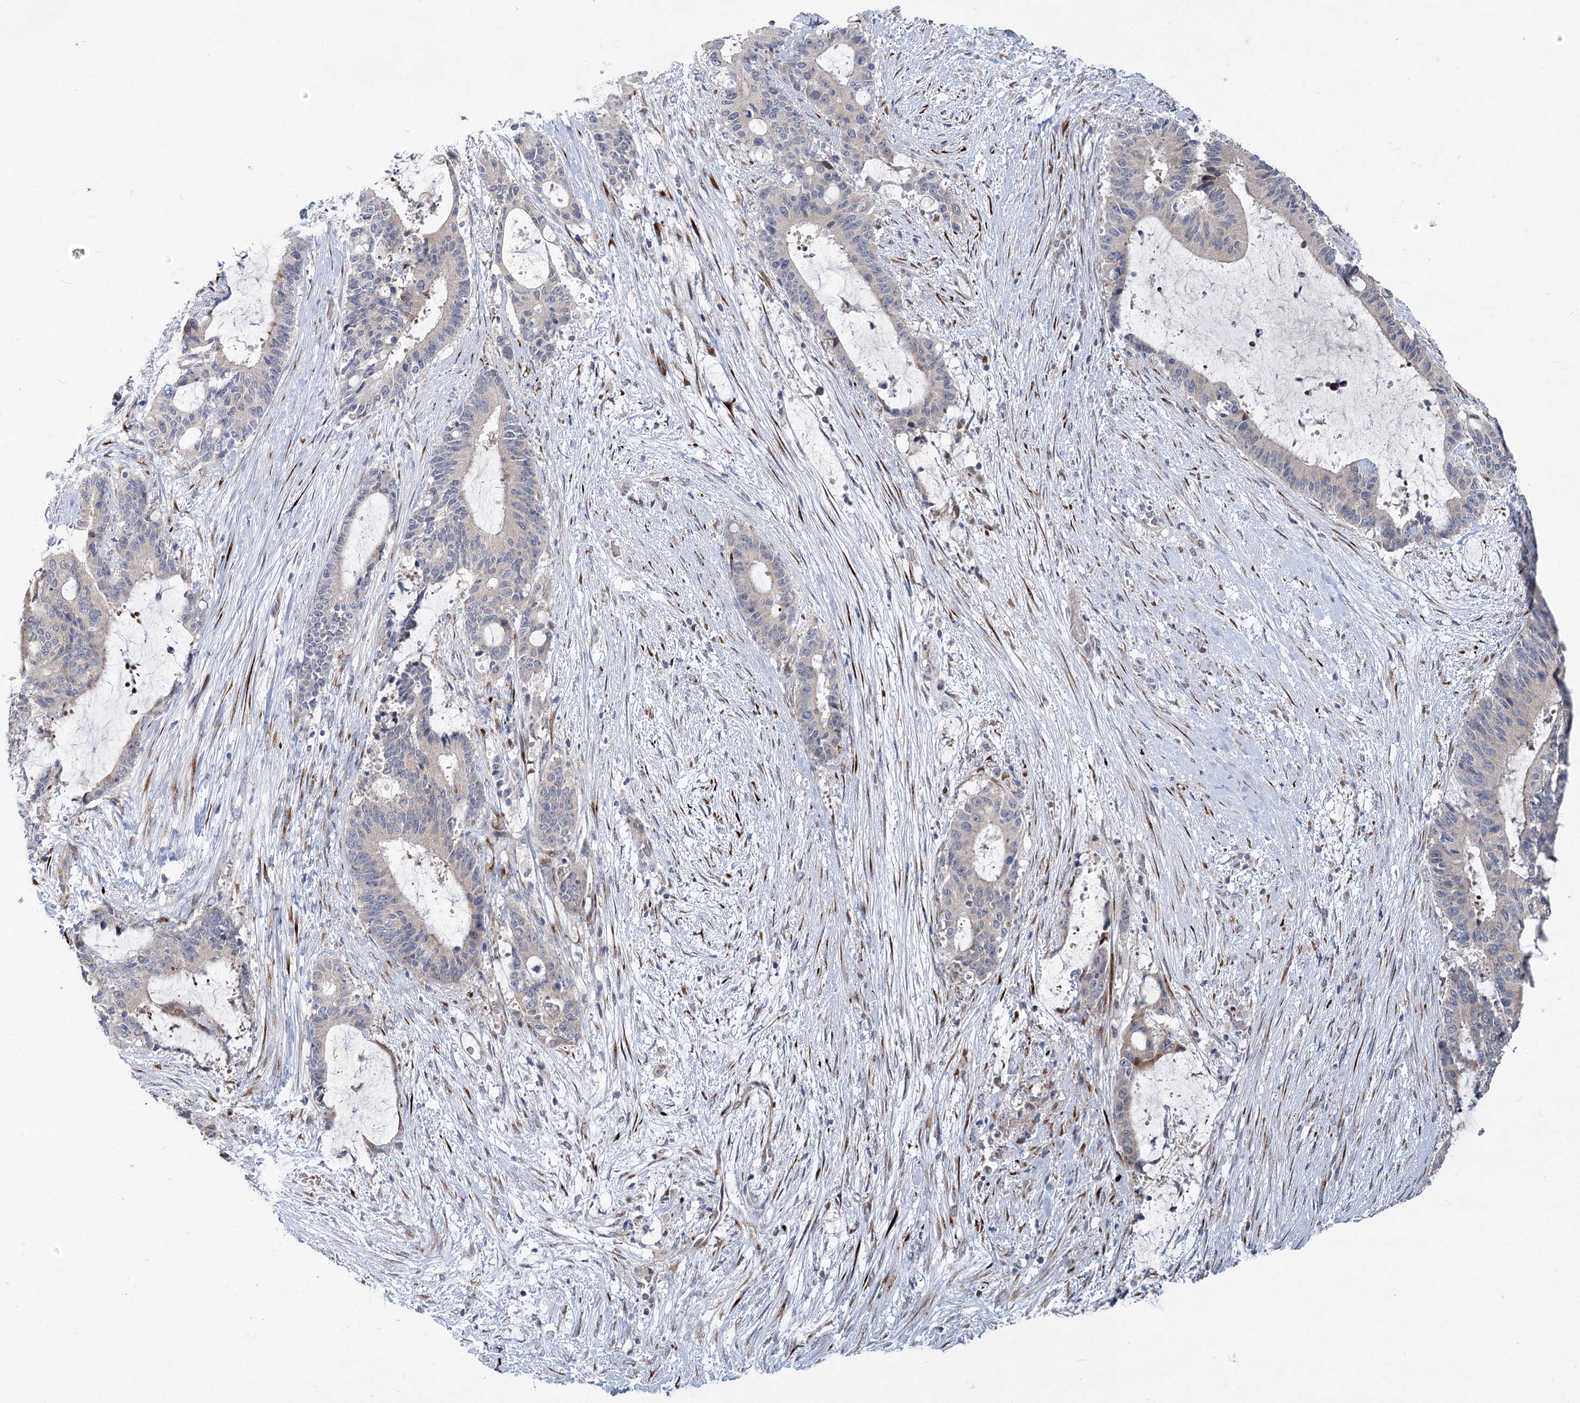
{"staining": {"intensity": "negative", "quantity": "none", "location": "none"}, "tissue": "liver cancer", "cell_type": "Tumor cells", "image_type": "cancer", "snomed": [{"axis": "morphology", "description": "Normal tissue, NOS"}, {"axis": "morphology", "description": "Cholangiocarcinoma"}, {"axis": "topography", "description": "Liver"}, {"axis": "topography", "description": "Peripheral nerve tissue"}], "caption": "Liver cancer stained for a protein using immunohistochemistry reveals no expression tumor cells.", "gene": "GCNT4", "patient": {"sex": "female", "age": 73}}